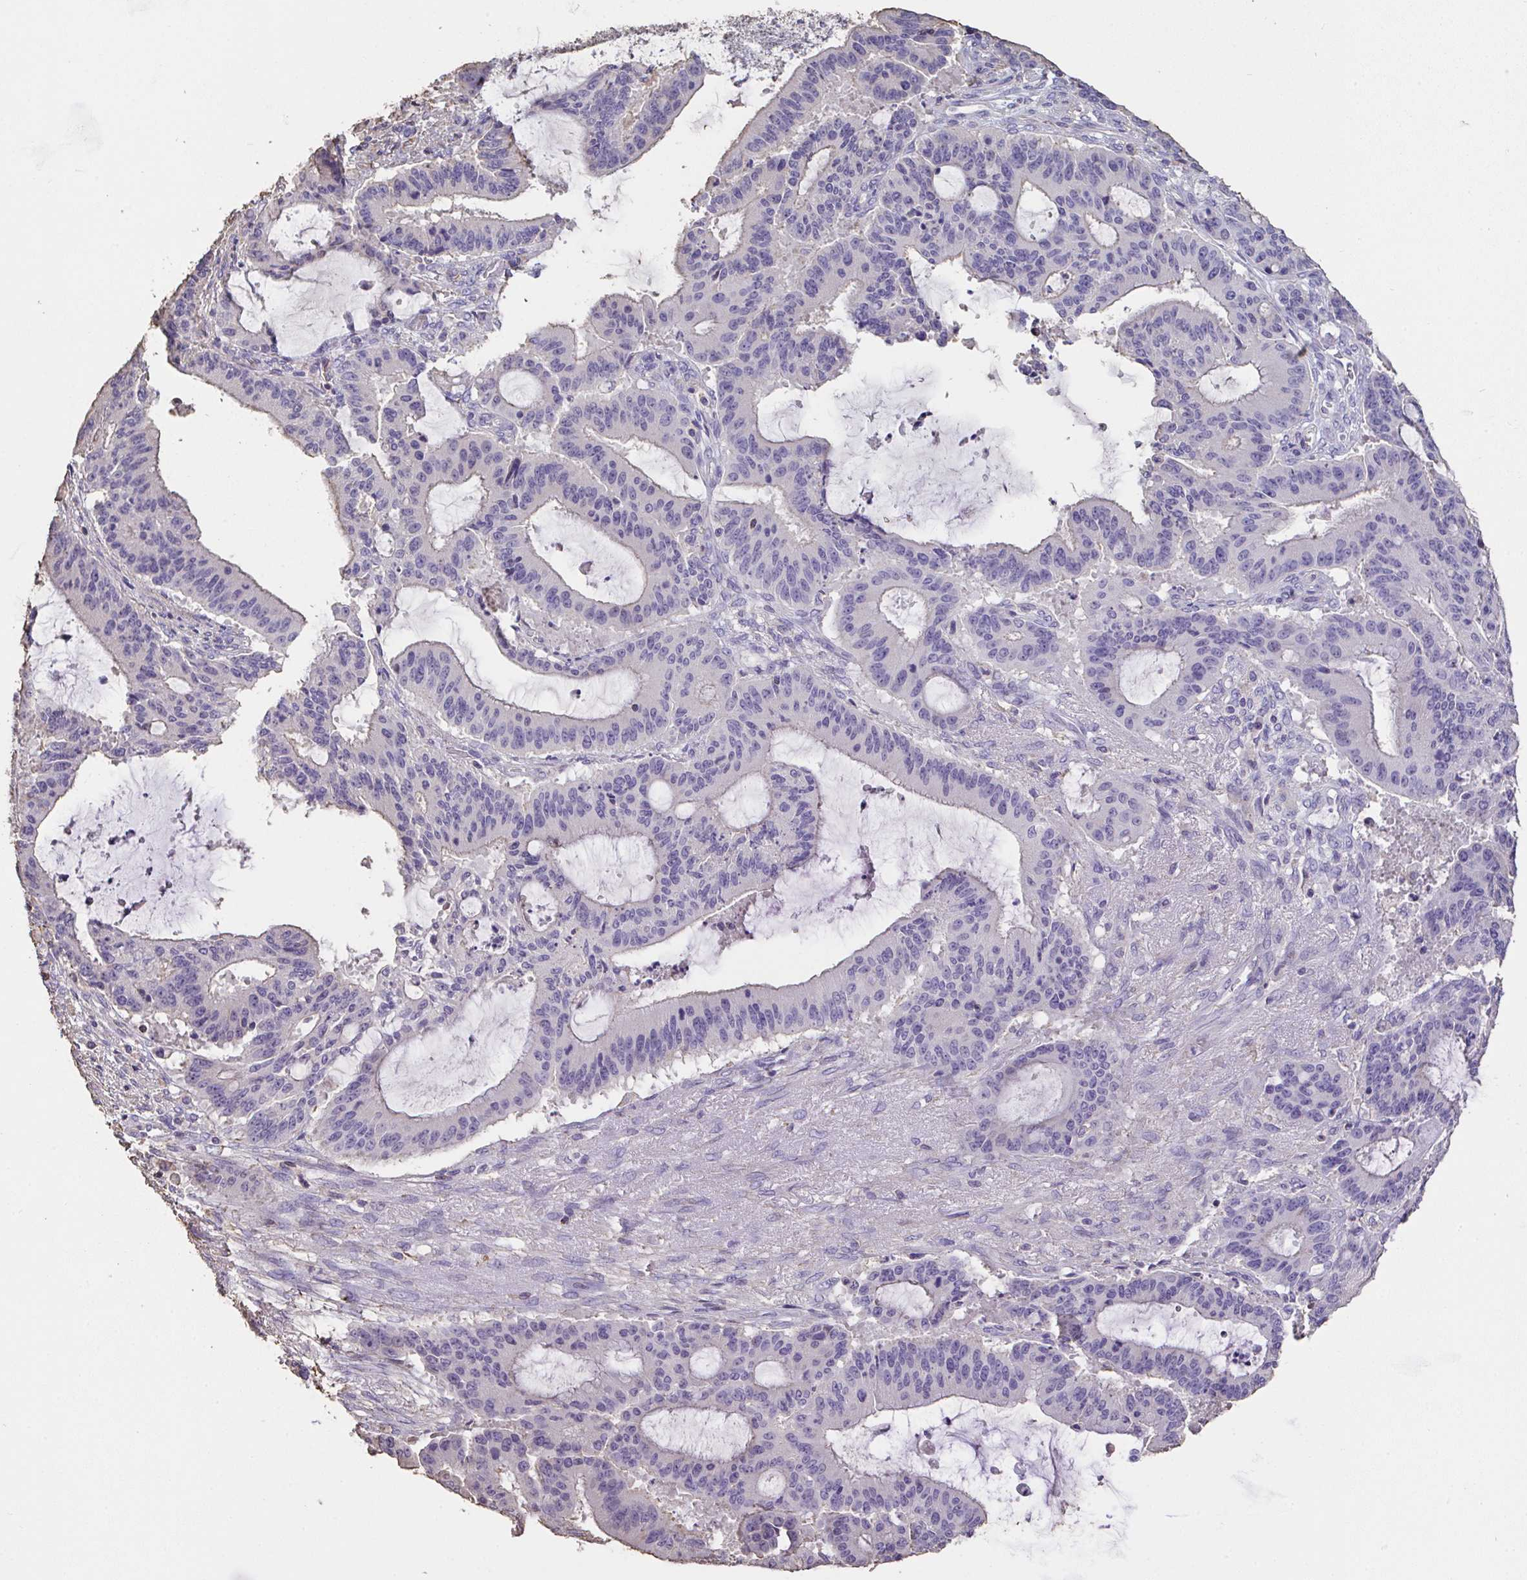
{"staining": {"intensity": "negative", "quantity": "none", "location": "none"}, "tissue": "liver cancer", "cell_type": "Tumor cells", "image_type": "cancer", "snomed": [{"axis": "morphology", "description": "Normal tissue, NOS"}, {"axis": "morphology", "description": "Cholangiocarcinoma"}, {"axis": "topography", "description": "Liver"}, {"axis": "topography", "description": "Peripheral nerve tissue"}], "caption": "A high-resolution histopathology image shows immunohistochemistry (IHC) staining of cholangiocarcinoma (liver), which demonstrates no significant positivity in tumor cells.", "gene": "IL23R", "patient": {"sex": "female", "age": 73}}